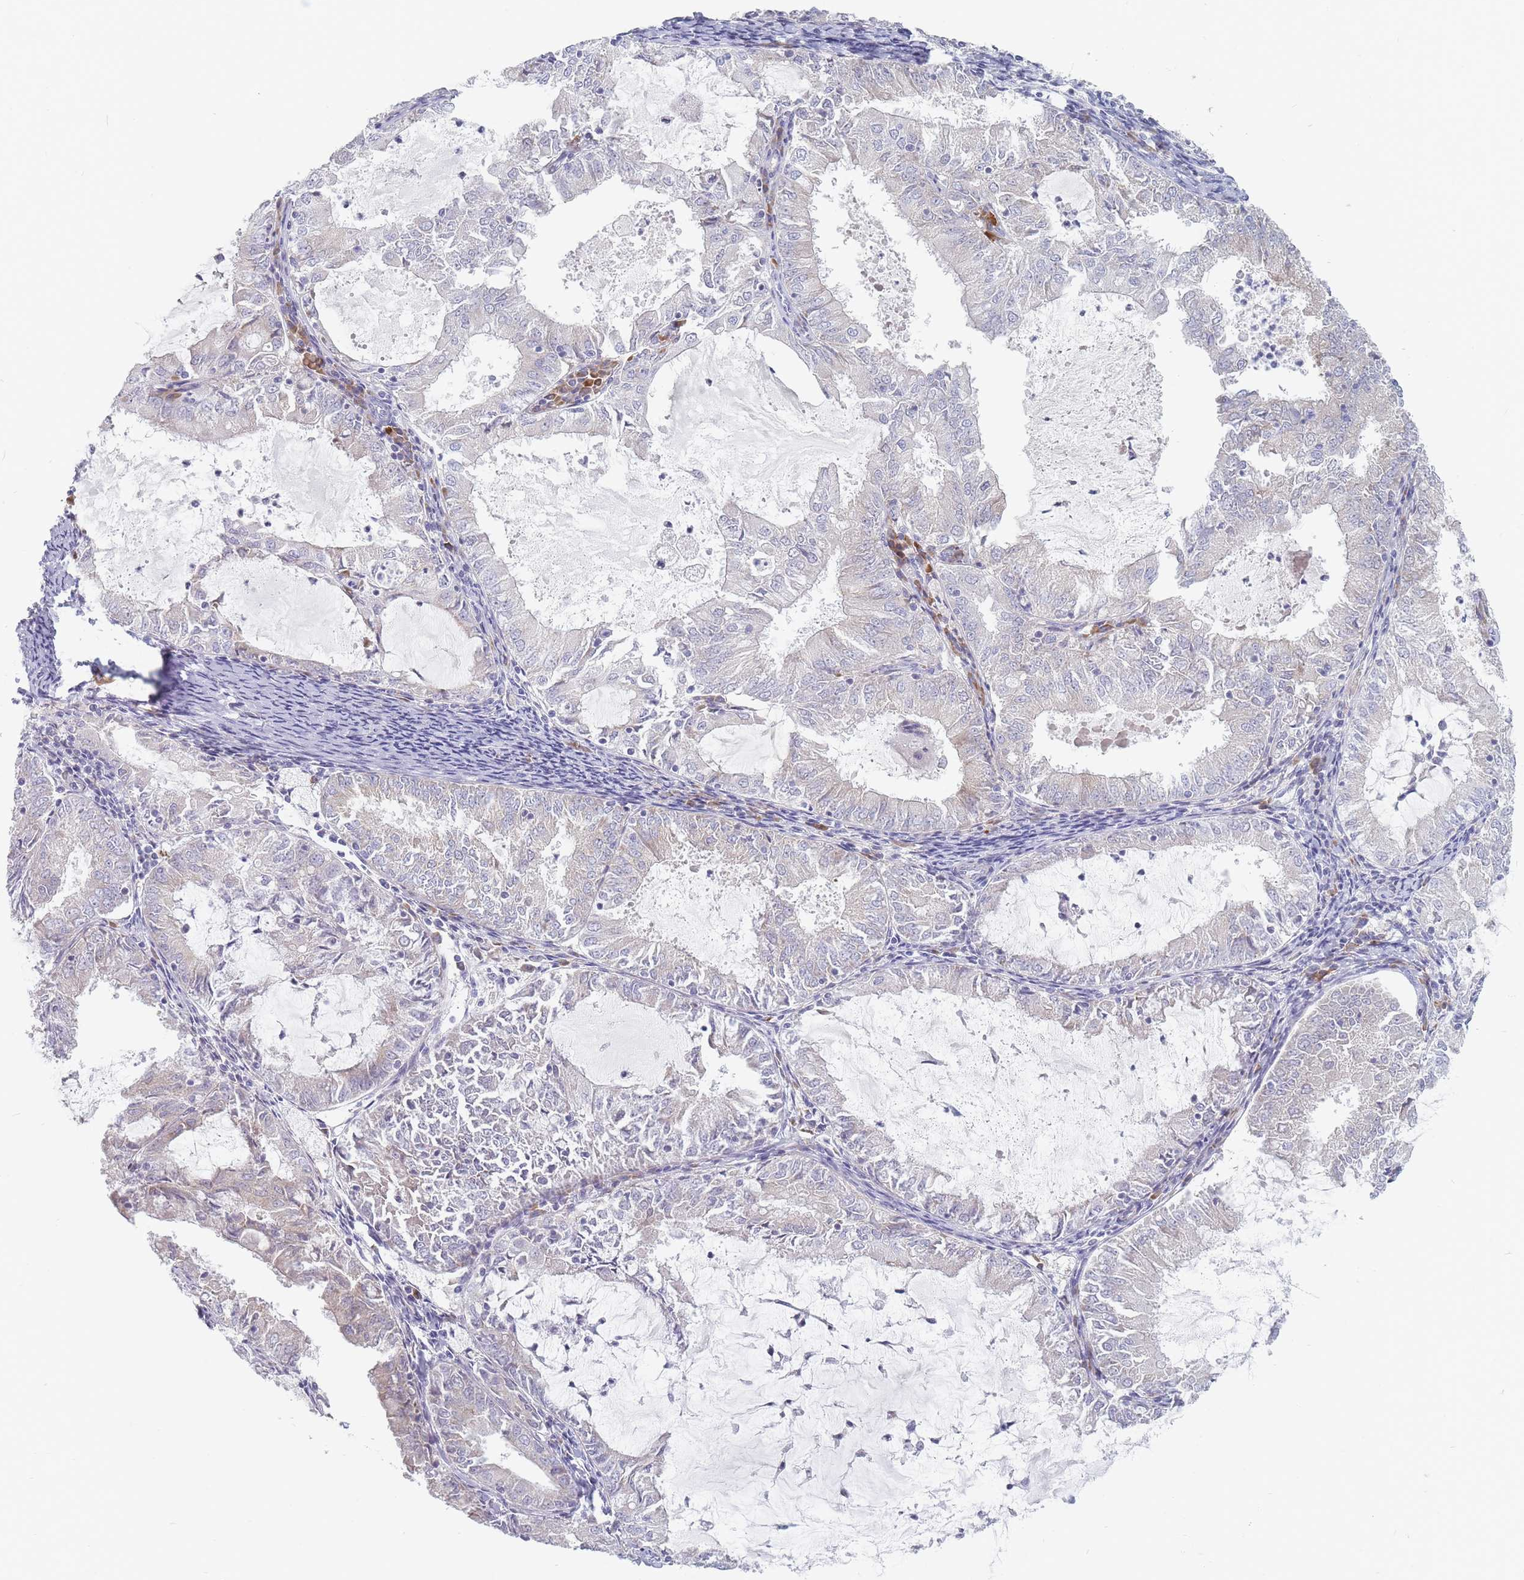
{"staining": {"intensity": "negative", "quantity": "none", "location": "none"}, "tissue": "endometrial cancer", "cell_type": "Tumor cells", "image_type": "cancer", "snomed": [{"axis": "morphology", "description": "Adenocarcinoma, NOS"}, {"axis": "topography", "description": "Endometrium"}], "caption": "Tumor cells are negative for brown protein staining in endometrial adenocarcinoma.", "gene": "SPATS1", "patient": {"sex": "female", "age": 57}}